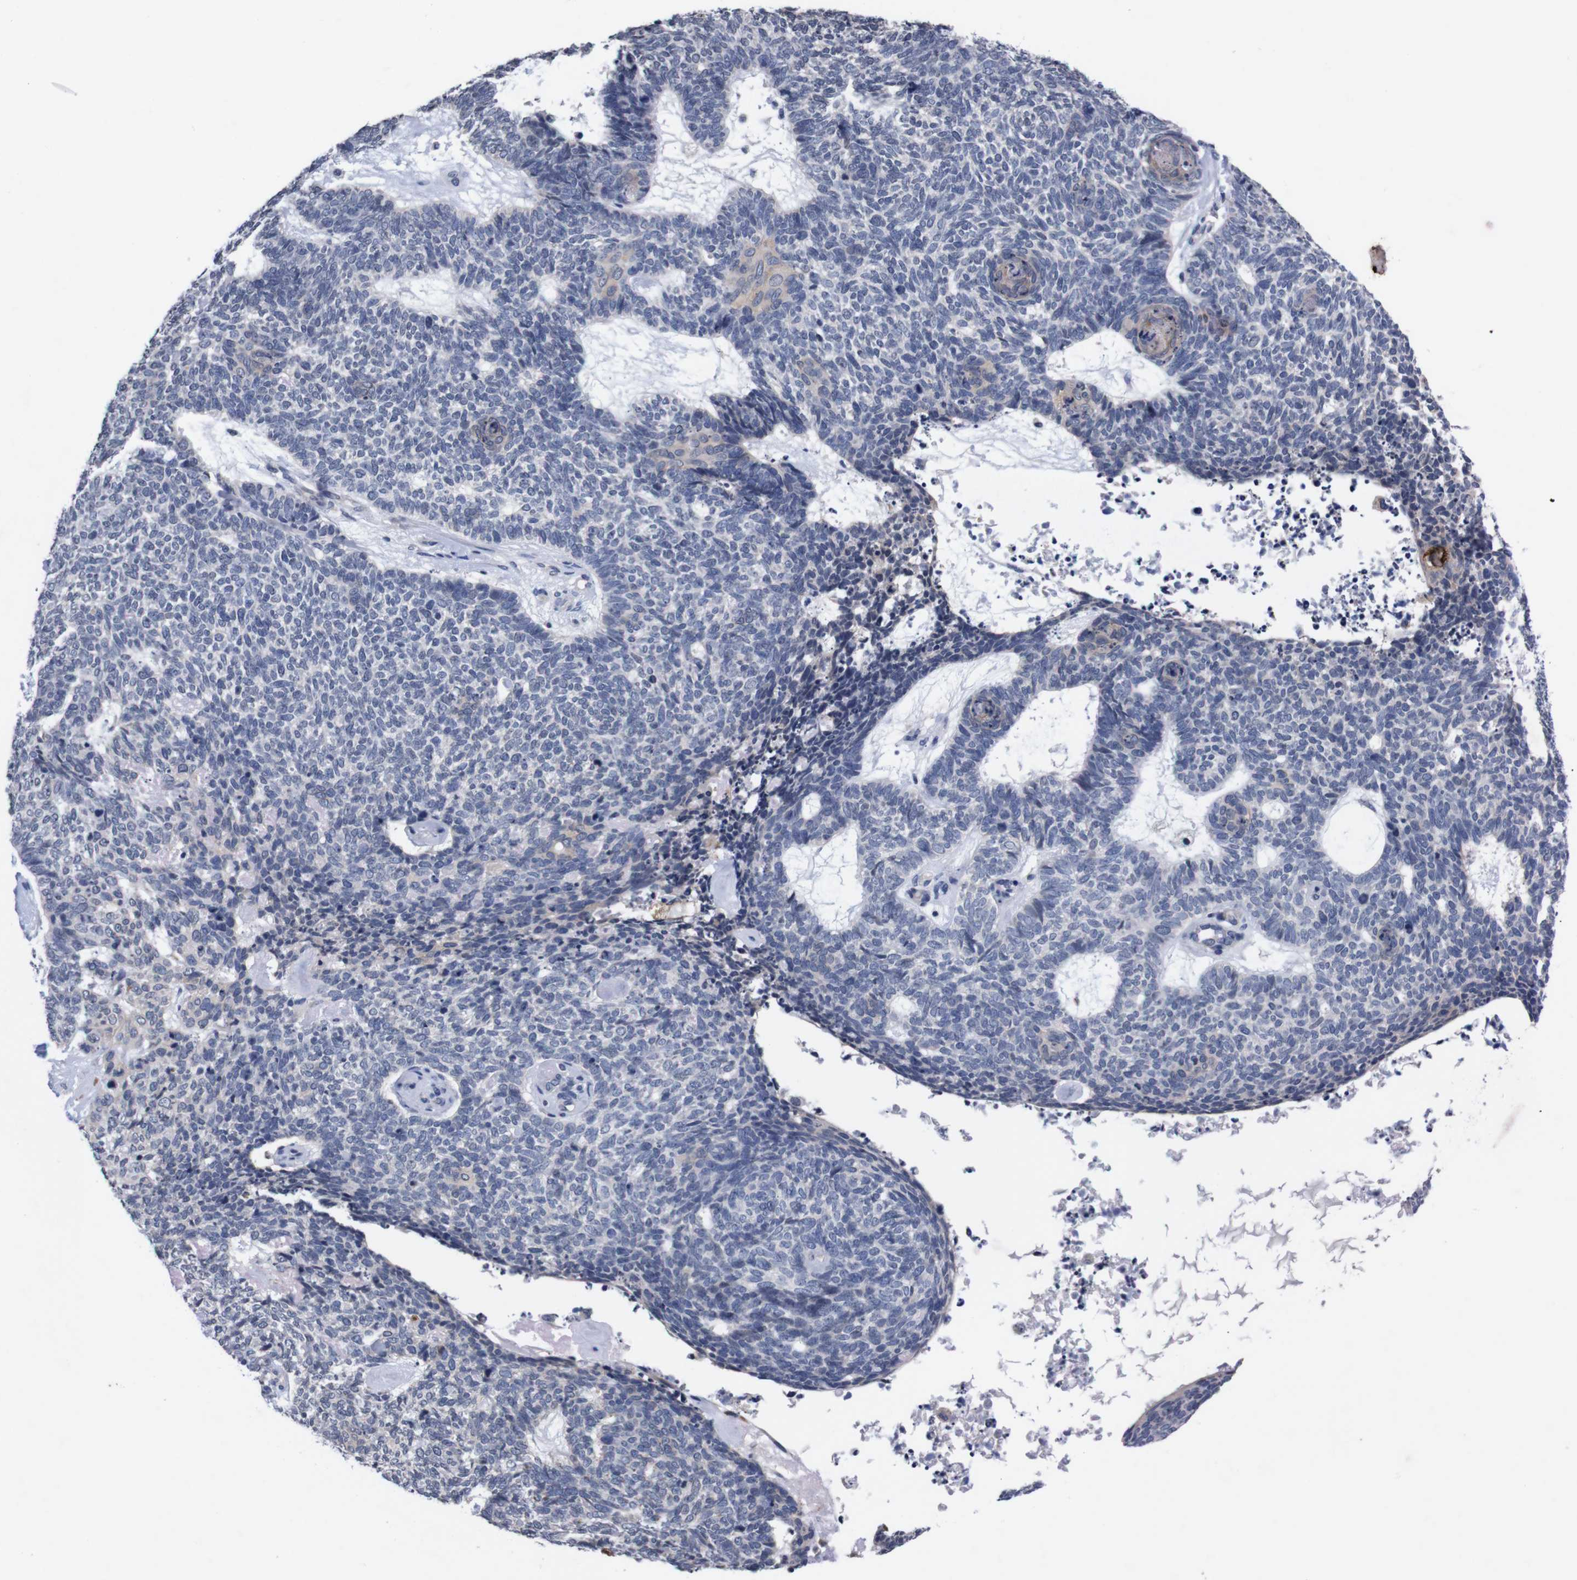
{"staining": {"intensity": "negative", "quantity": "none", "location": "none"}, "tissue": "skin cancer", "cell_type": "Tumor cells", "image_type": "cancer", "snomed": [{"axis": "morphology", "description": "Basal cell carcinoma"}, {"axis": "topography", "description": "Skin"}], "caption": "Immunohistochemistry (IHC) image of neoplastic tissue: basal cell carcinoma (skin) stained with DAB demonstrates no significant protein positivity in tumor cells. Nuclei are stained in blue.", "gene": "TNFRSF21", "patient": {"sex": "female", "age": 84}}